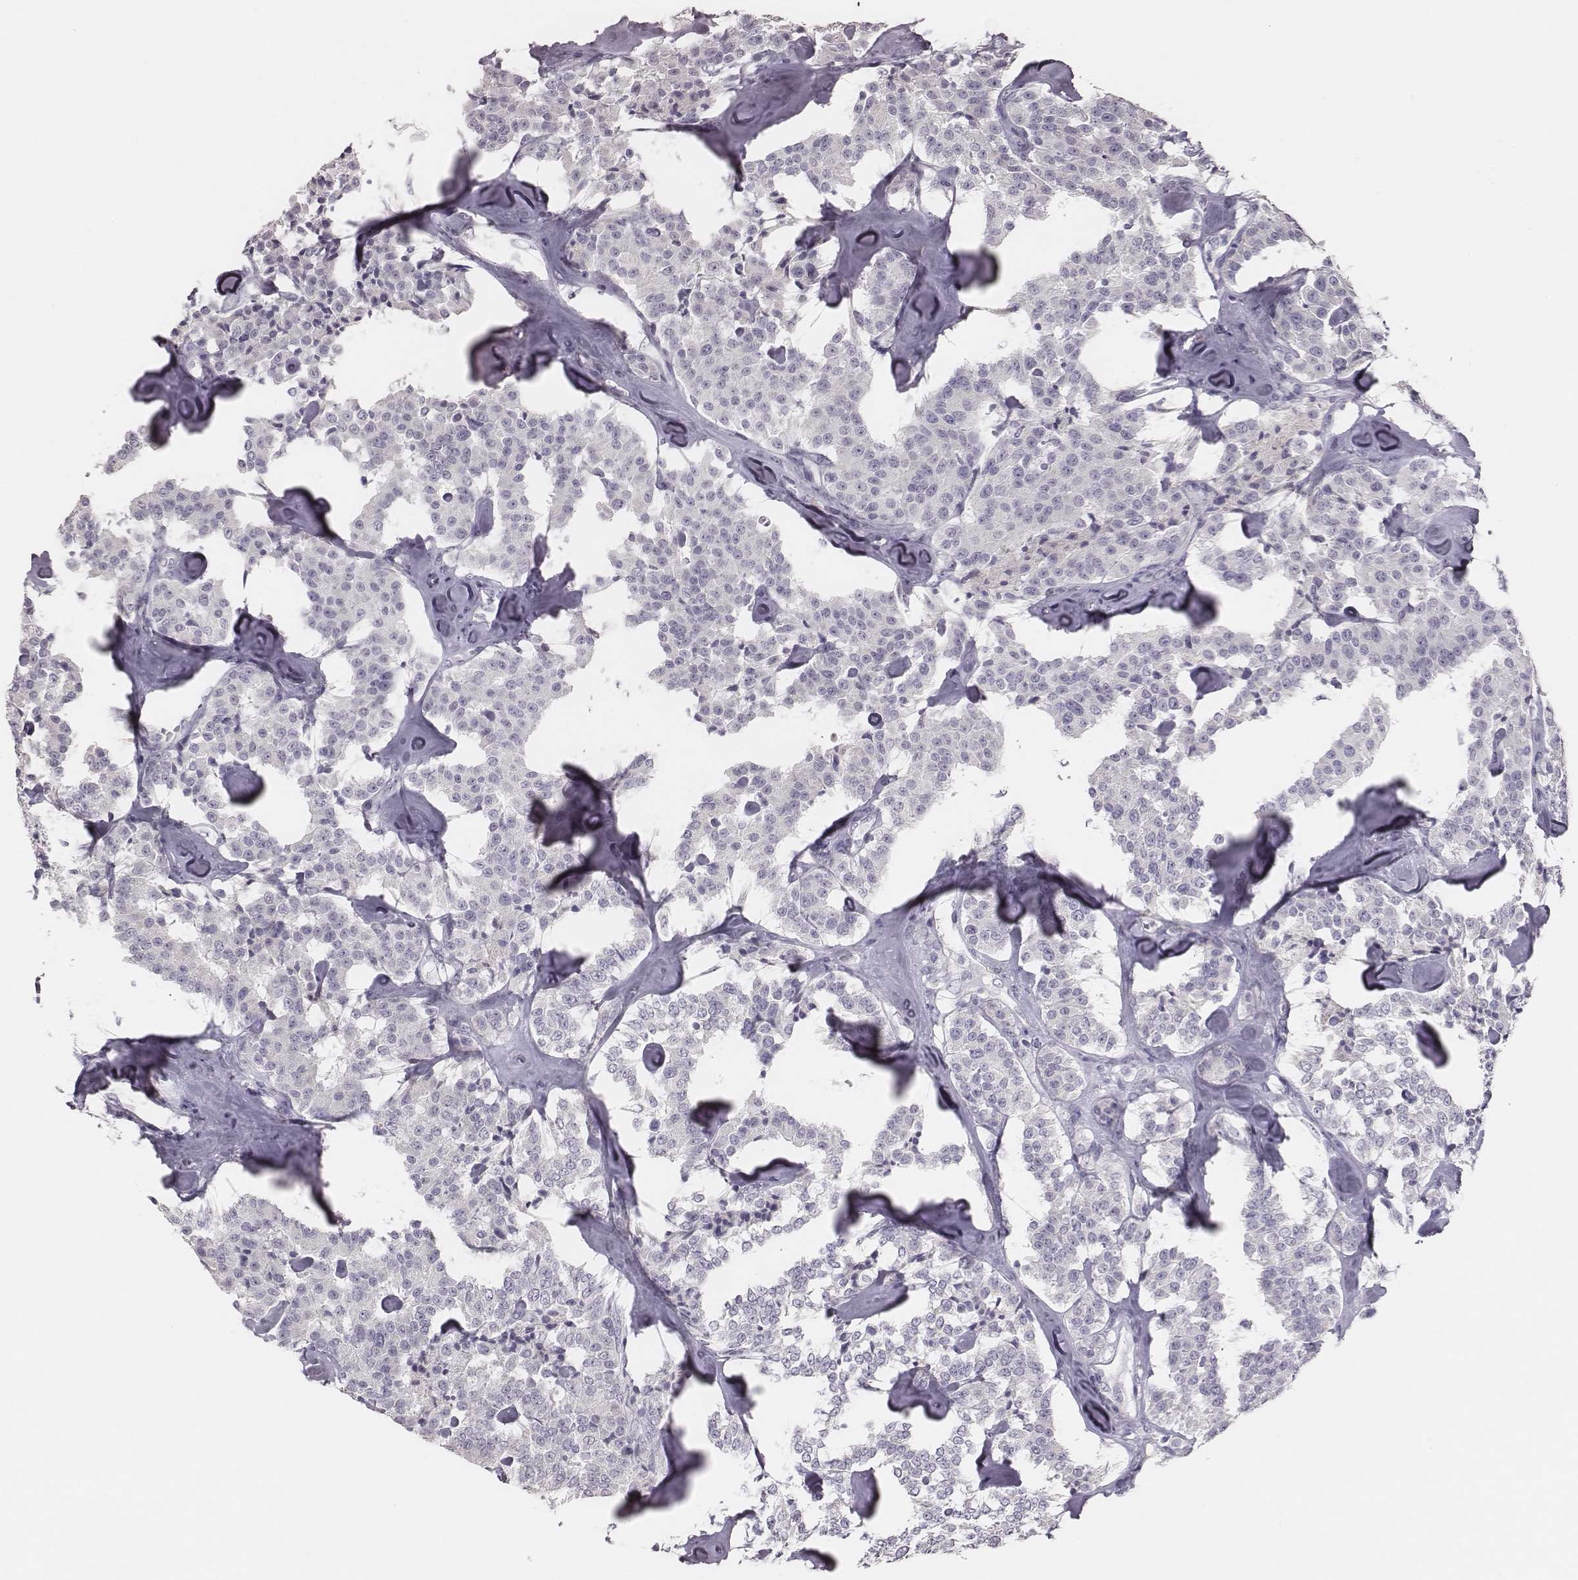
{"staining": {"intensity": "negative", "quantity": "none", "location": "none"}, "tissue": "carcinoid", "cell_type": "Tumor cells", "image_type": "cancer", "snomed": [{"axis": "morphology", "description": "Carcinoid, malignant, NOS"}, {"axis": "topography", "description": "Pancreas"}], "caption": "Immunohistochemistry image of human carcinoid stained for a protein (brown), which displays no expression in tumor cells.", "gene": "ADGRF4", "patient": {"sex": "male", "age": 41}}